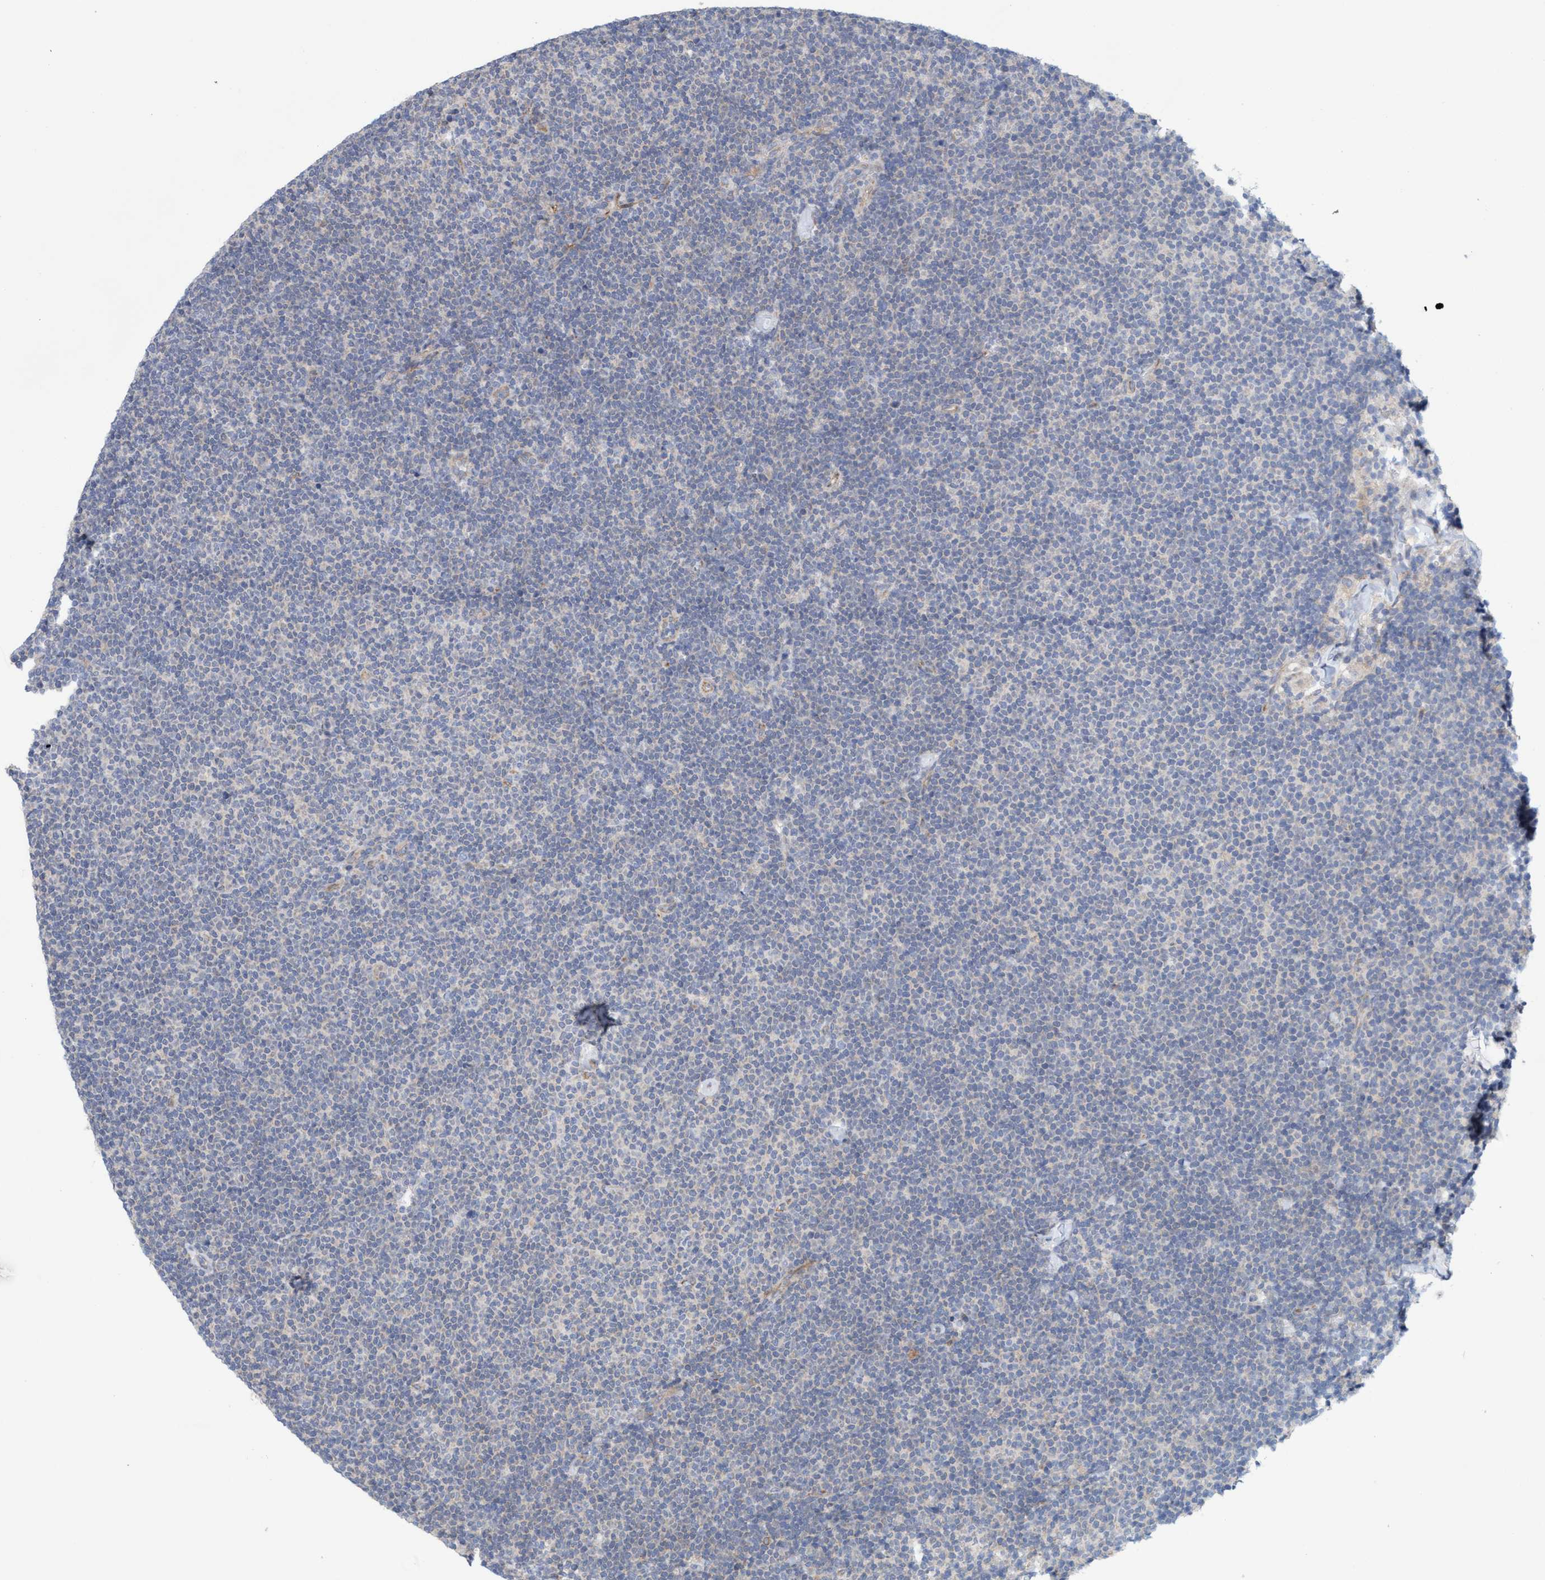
{"staining": {"intensity": "negative", "quantity": "none", "location": "none"}, "tissue": "lymphoma", "cell_type": "Tumor cells", "image_type": "cancer", "snomed": [{"axis": "morphology", "description": "Malignant lymphoma, non-Hodgkin's type, Low grade"}, {"axis": "topography", "description": "Lymph node"}], "caption": "This is an immunohistochemistry histopathology image of human lymphoma. There is no staining in tumor cells.", "gene": "SLC28A3", "patient": {"sex": "female", "age": 53}}